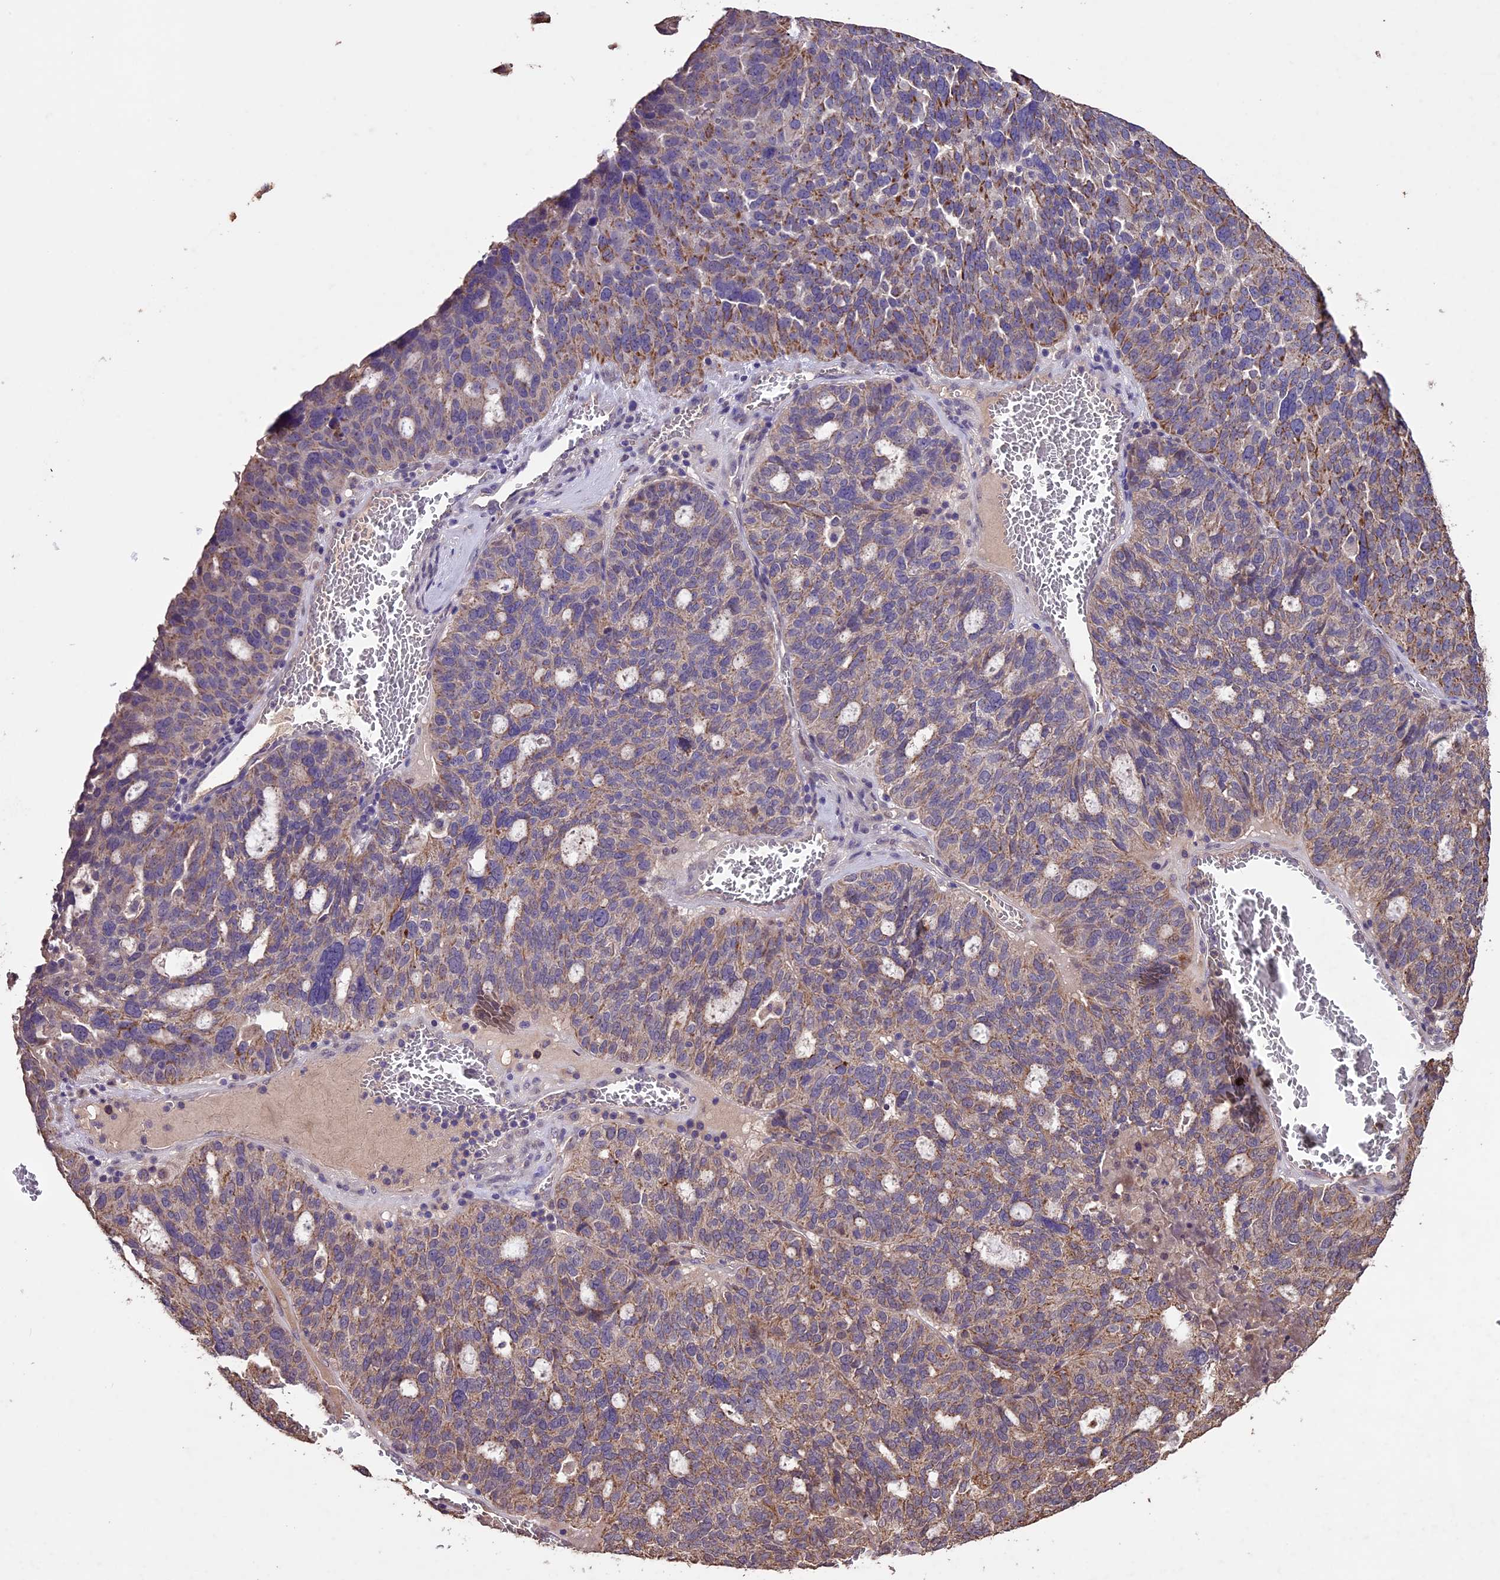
{"staining": {"intensity": "weak", "quantity": "25%-75%", "location": "cytoplasmic/membranous"}, "tissue": "ovarian cancer", "cell_type": "Tumor cells", "image_type": "cancer", "snomed": [{"axis": "morphology", "description": "Cystadenocarcinoma, serous, NOS"}, {"axis": "topography", "description": "Ovary"}], "caption": "Protein analysis of ovarian cancer tissue demonstrates weak cytoplasmic/membranous staining in approximately 25%-75% of tumor cells. Nuclei are stained in blue.", "gene": "DIS3L", "patient": {"sex": "female", "age": 59}}